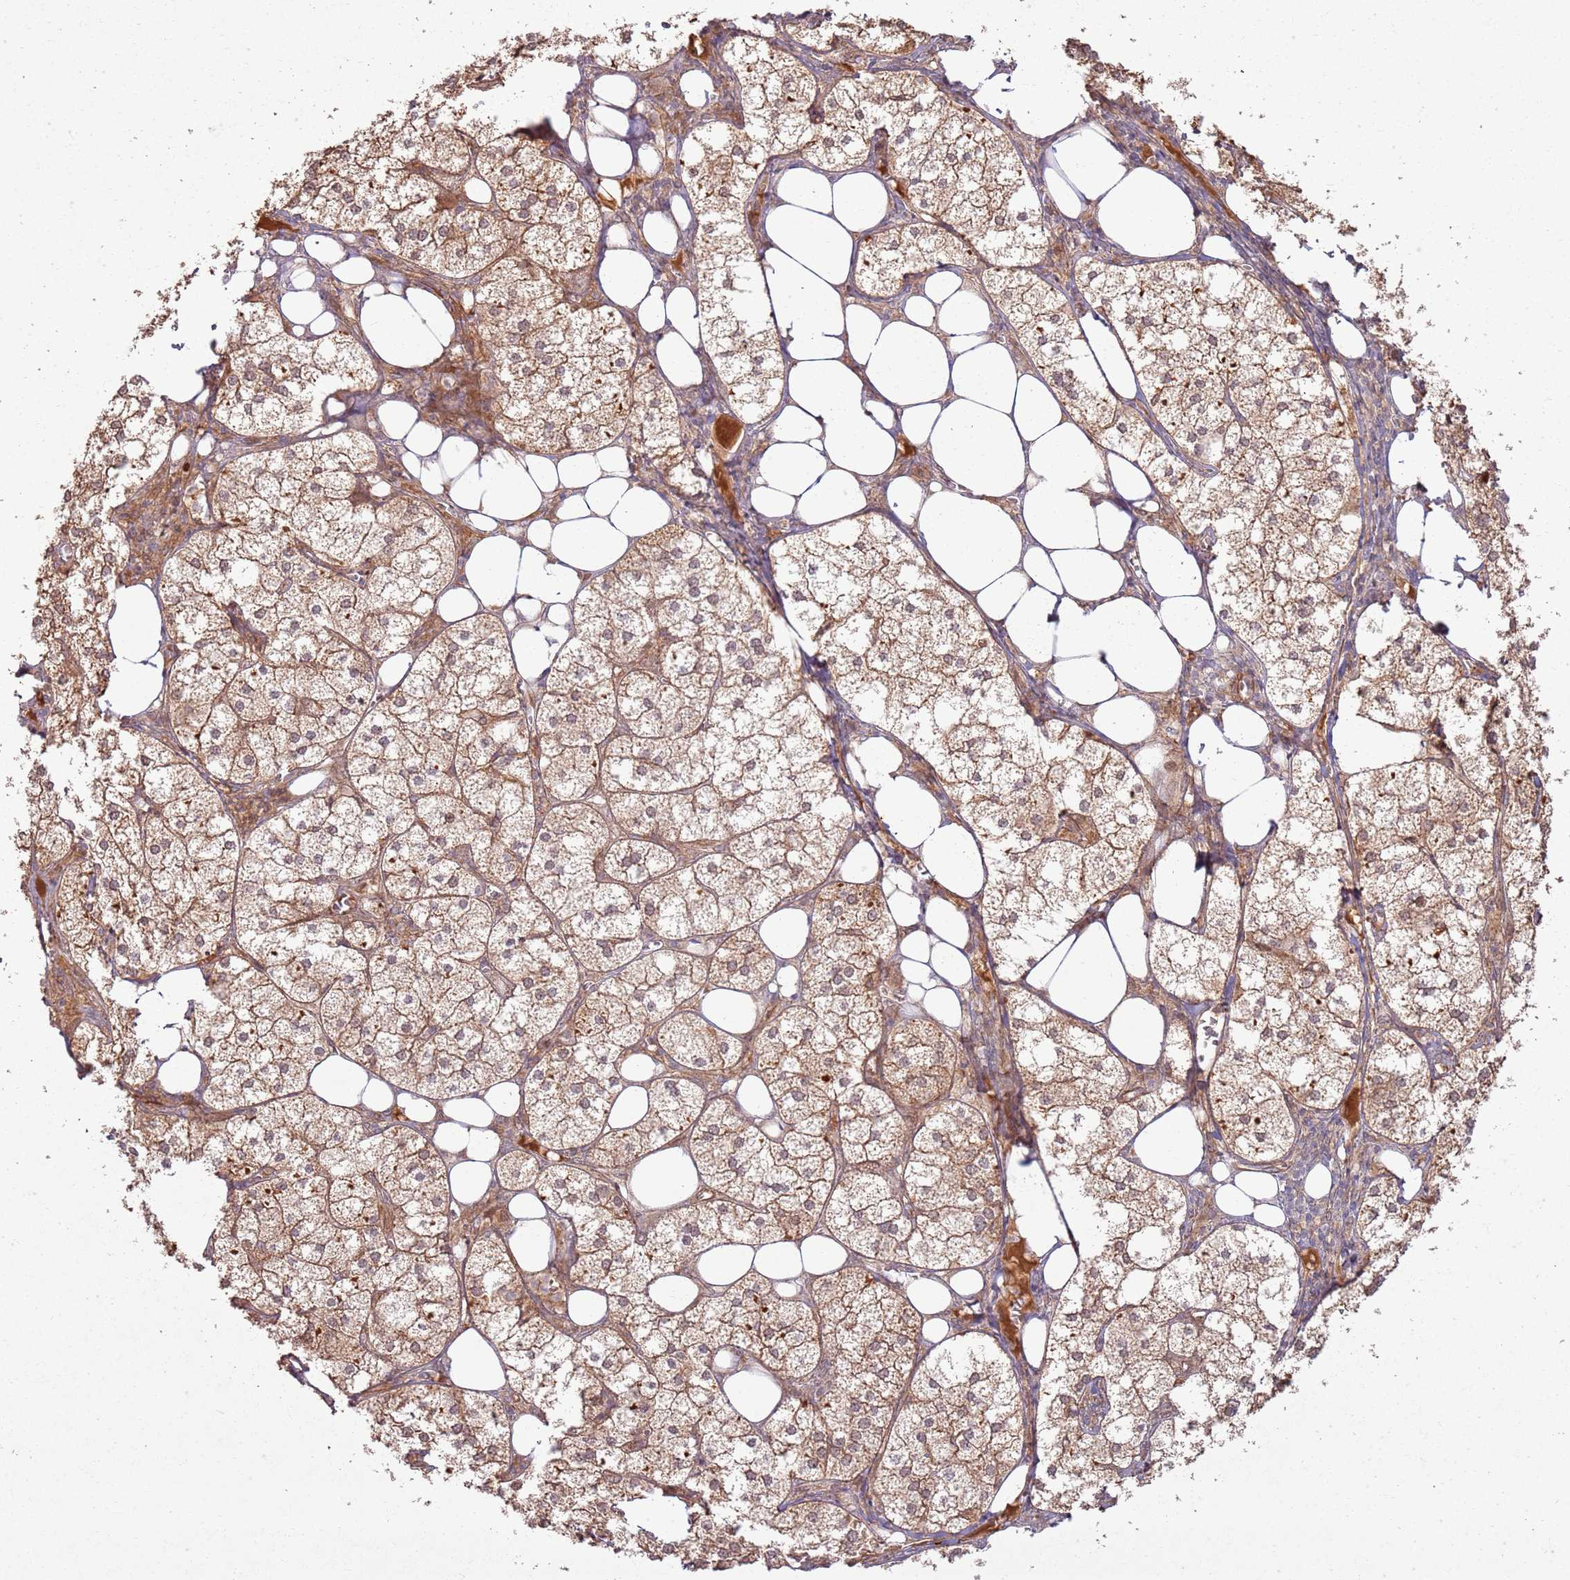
{"staining": {"intensity": "strong", "quantity": "25%-75%", "location": "cytoplasmic/membranous"}, "tissue": "adrenal gland", "cell_type": "Glandular cells", "image_type": "normal", "snomed": [{"axis": "morphology", "description": "Normal tissue, NOS"}, {"axis": "topography", "description": "Adrenal gland"}], "caption": "Adrenal gland stained with DAB immunohistochemistry reveals high levels of strong cytoplasmic/membranous expression in about 25%-75% of glandular cells. The staining is performed using DAB (3,3'-diaminobenzidine) brown chromogen to label protein expression. The nuclei are counter-stained blue using hematoxylin.", "gene": "ZNF623", "patient": {"sex": "female", "age": 61}}